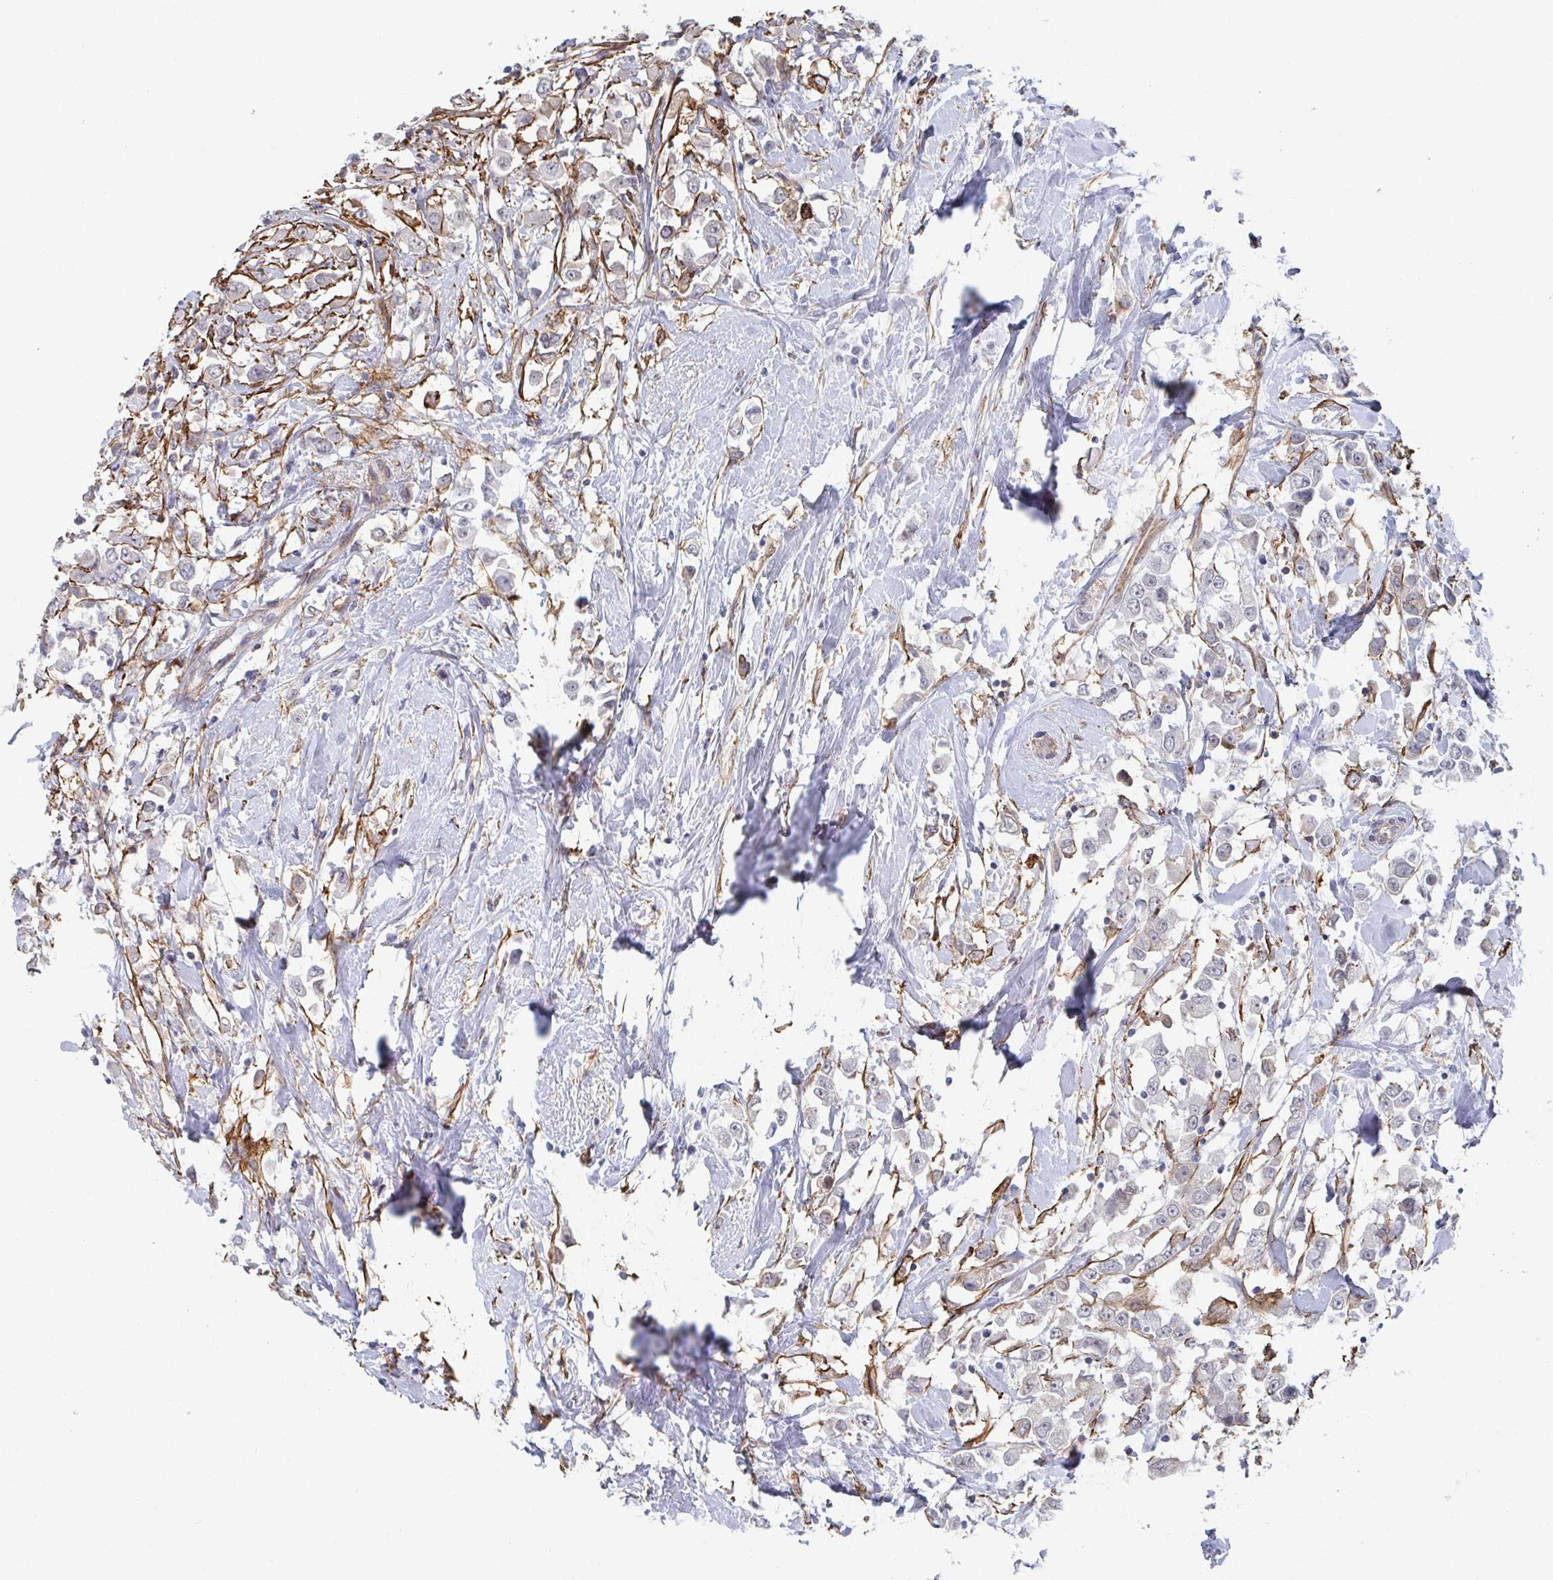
{"staining": {"intensity": "weak", "quantity": "25%-75%", "location": "cytoplasmic/membranous"}, "tissue": "breast cancer", "cell_type": "Tumor cells", "image_type": "cancer", "snomed": [{"axis": "morphology", "description": "Duct carcinoma"}, {"axis": "topography", "description": "Breast"}], "caption": "Human invasive ductal carcinoma (breast) stained with a brown dye demonstrates weak cytoplasmic/membranous positive staining in approximately 25%-75% of tumor cells.", "gene": "NEURL4", "patient": {"sex": "female", "age": 61}}